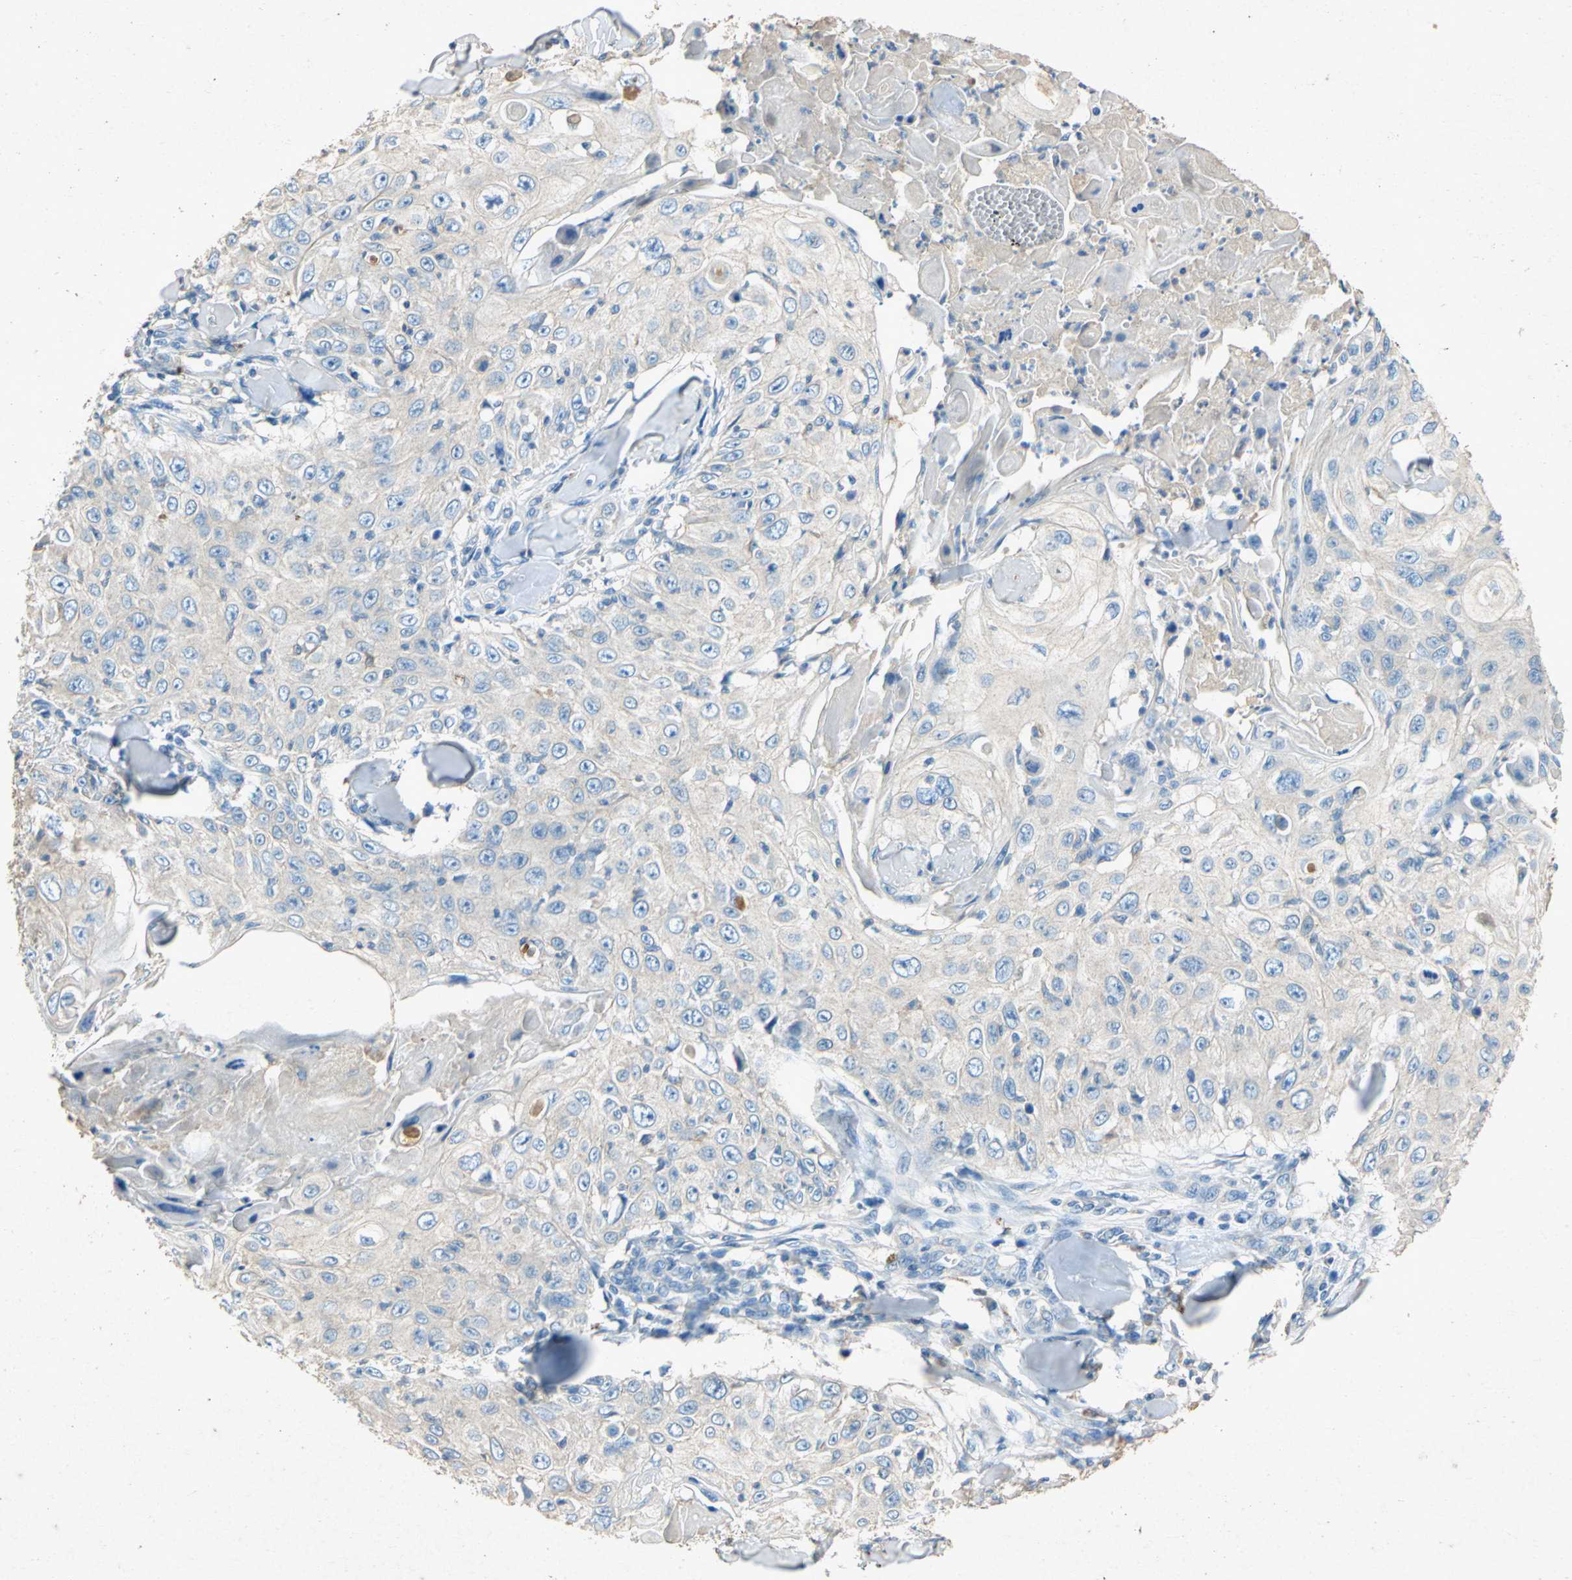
{"staining": {"intensity": "weak", "quantity": ">75%", "location": "cytoplasmic/membranous"}, "tissue": "skin cancer", "cell_type": "Tumor cells", "image_type": "cancer", "snomed": [{"axis": "morphology", "description": "Squamous cell carcinoma, NOS"}, {"axis": "topography", "description": "Skin"}], "caption": "Immunohistochemical staining of skin cancer (squamous cell carcinoma) reveals low levels of weak cytoplasmic/membranous positivity in about >75% of tumor cells. (DAB (3,3'-diaminobenzidine) = brown stain, brightfield microscopy at high magnification).", "gene": "ADAMTS5", "patient": {"sex": "male", "age": 86}}